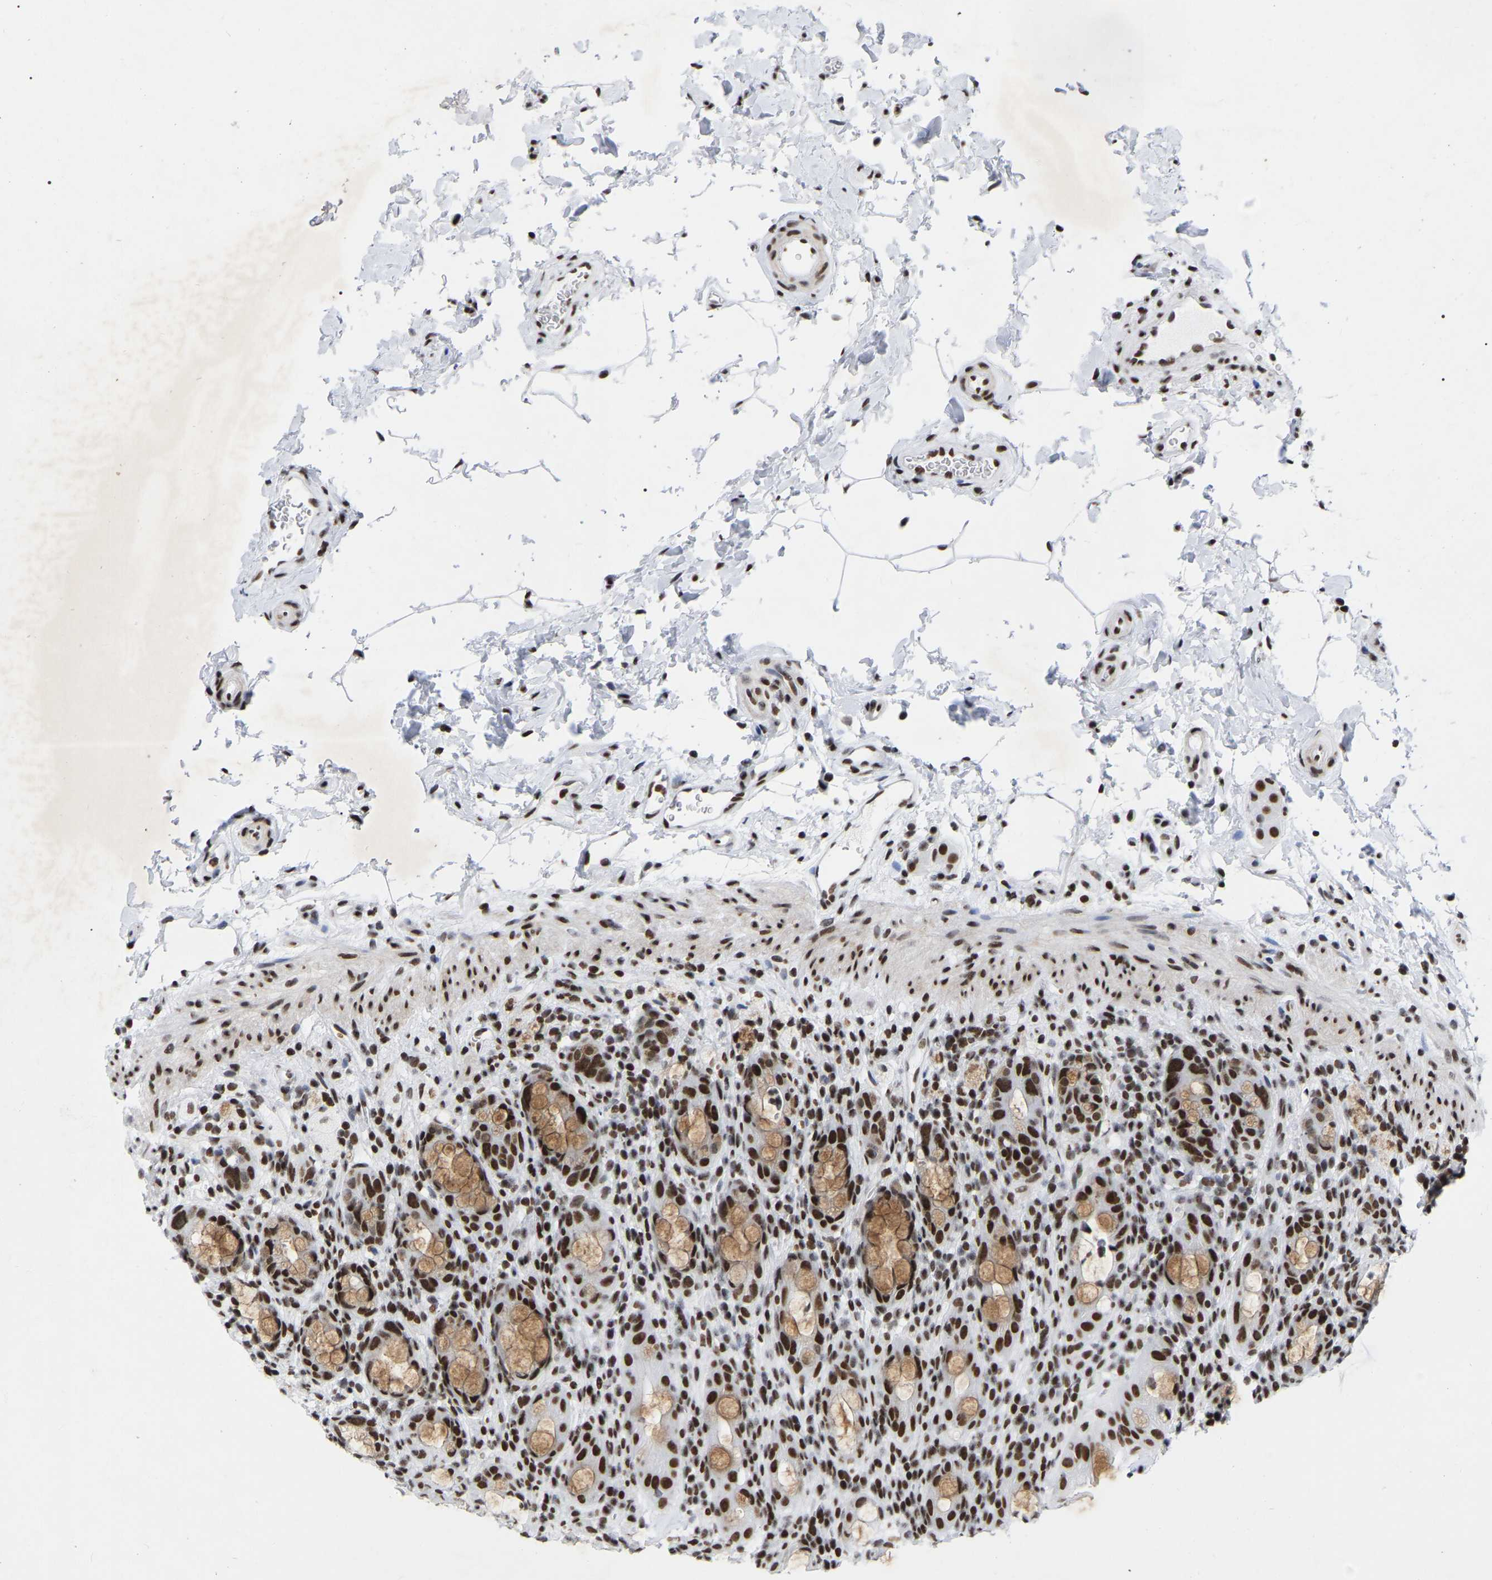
{"staining": {"intensity": "strong", "quantity": ">75%", "location": "cytoplasmic/membranous,nuclear"}, "tissue": "rectum", "cell_type": "Glandular cells", "image_type": "normal", "snomed": [{"axis": "morphology", "description": "Normal tissue, NOS"}, {"axis": "topography", "description": "Rectum"}], "caption": "This is a micrograph of immunohistochemistry staining of normal rectum, which shows strong expression in the cytoplasmic/membranous,nuclear of glandular cells.", "gene": "PRCC", "patient": {"sex": "male", "age": 44}}